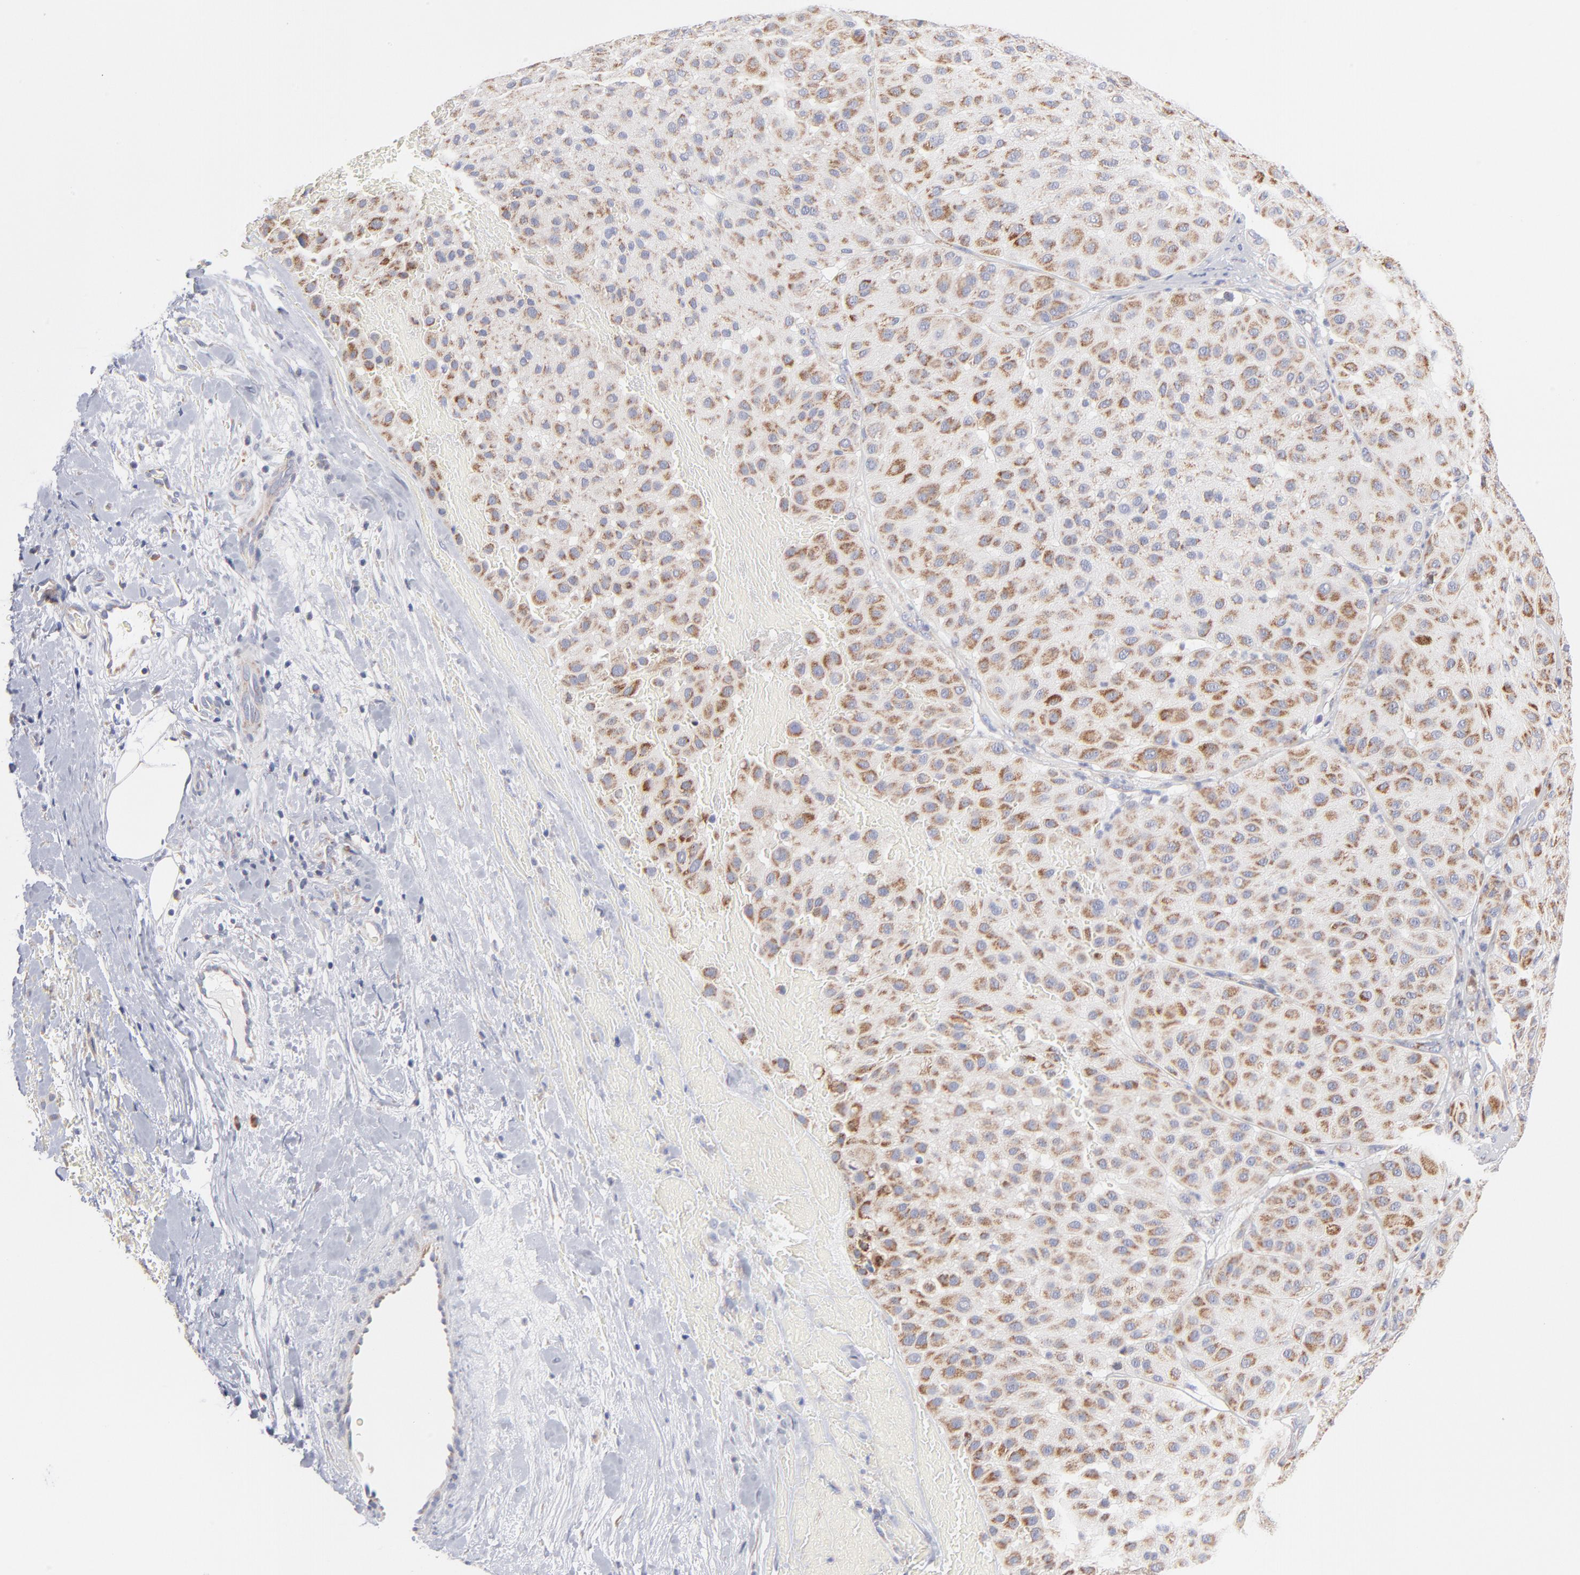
{"staining": {"intensity": "moderate", "quantity": "25%-75%", "location": "cytoplasmic/membranous"}, "tissue": "melanoma", "cell_type": "Tumor cells", "image_type": "cancer", "snomed": [{"axis": "morphology", "description": "Normal tissue, NOS"}, {"axis": "morphology", "description": "Malignant melanoma, Metastatic site"}, {"axis": "topography", "description": "Skin"}], "caption": "Protein expression analysis of melanoma displays moderate cytoplasmic/membranous expression in about 25%-75% of tumor cells.", "gene": "TIMM8A", "patient": {"sex": "male", "age": 41}}